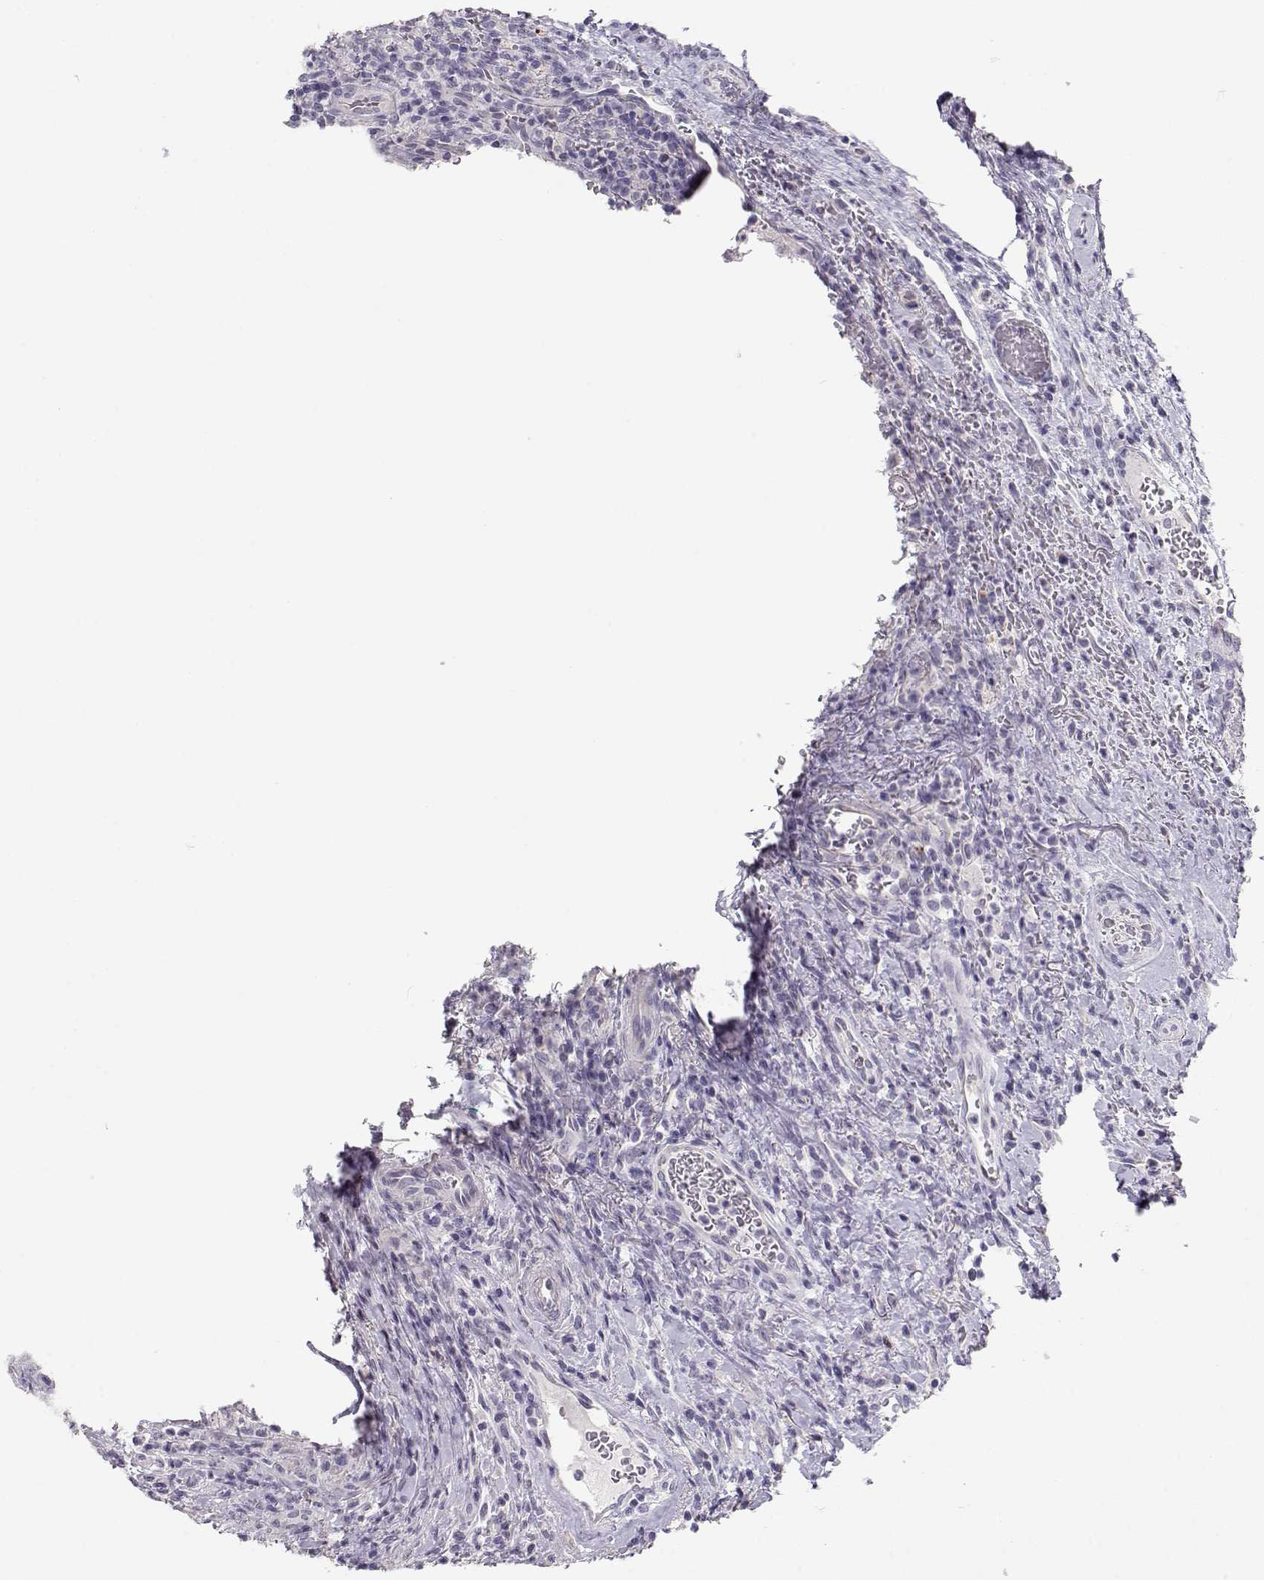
{"staining": {"intensity": "negative", "quantity": "none", "location": "none"}, "tissue": "head and neck cancer", "cell_type": "Tumor cells", "image_type": "cancer", "snomed": [{"axis": "morphology", "description": "Squamous cell carcinoma, NOS"}, {"axis": "topography", "description": "Head-Neck"}], "caption": "High magnification brightfield microscopy of squamous cell carcinoma (head and neck) stained with DAB (3,3'-diaminobenzidine) (brown) and counterstained with hematoxylin (blue): tumor cells show no significant staining.", "gene": "NUTM1", "patient": {"sex": "male", "age": 69}}